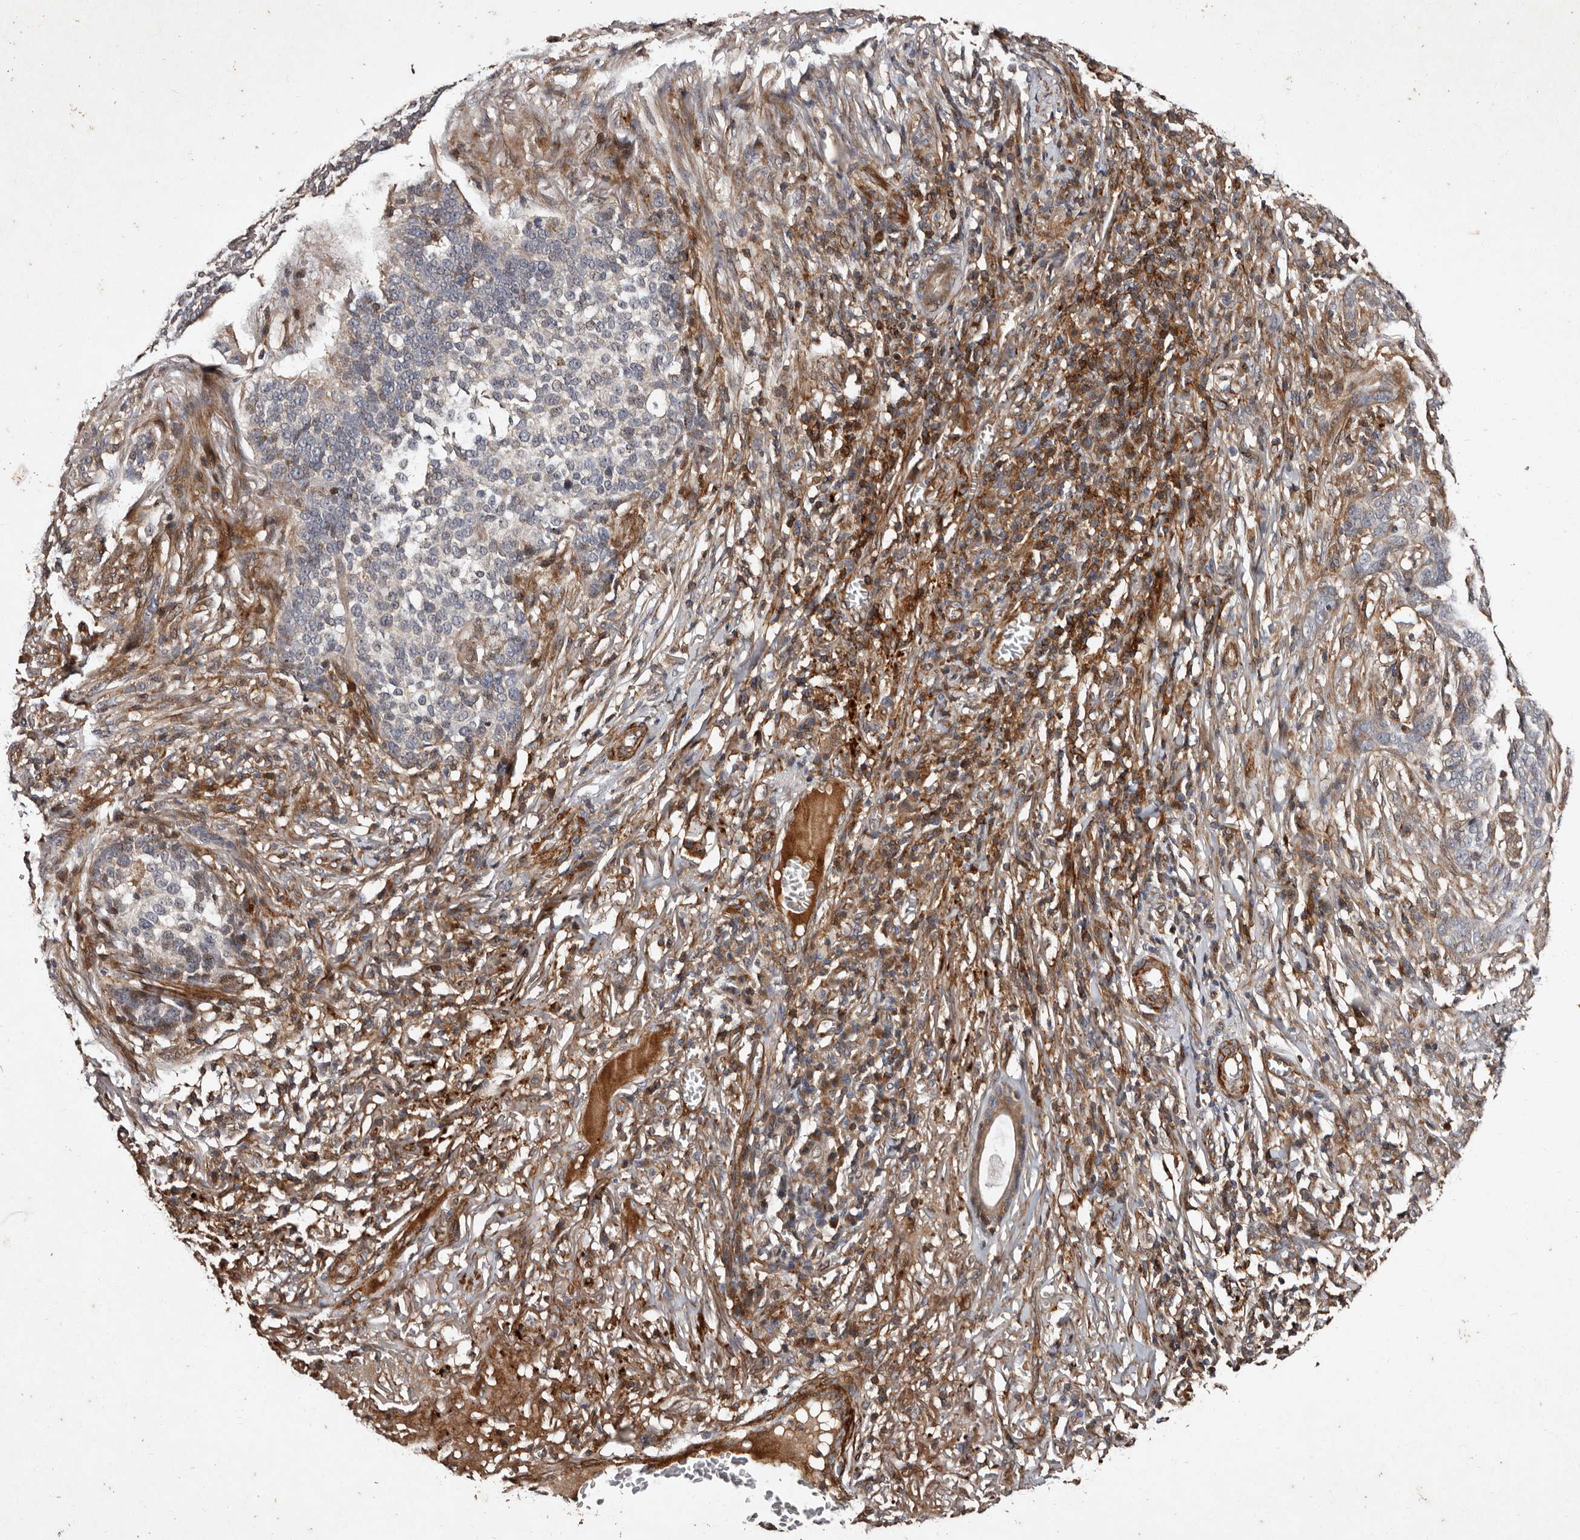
{"staining": {"intensity": "negative", "quantity": "none", "location": "none"}, "tissue": "skin cancer", "cell_type": "Tumor cells", "image_type": "cancer", "snomed": [{"axis": "morphology", "description": "Basal cell carcinoma"}, {"axis": "topography", "description": "Skin"}], "caption": "The immunohistochemistry (IHC) micrograph has no significant staining in tumor cells of skin cancer tissue.", "gene": "PRKD3", "patient": {"sex": "male", "age": 85}}